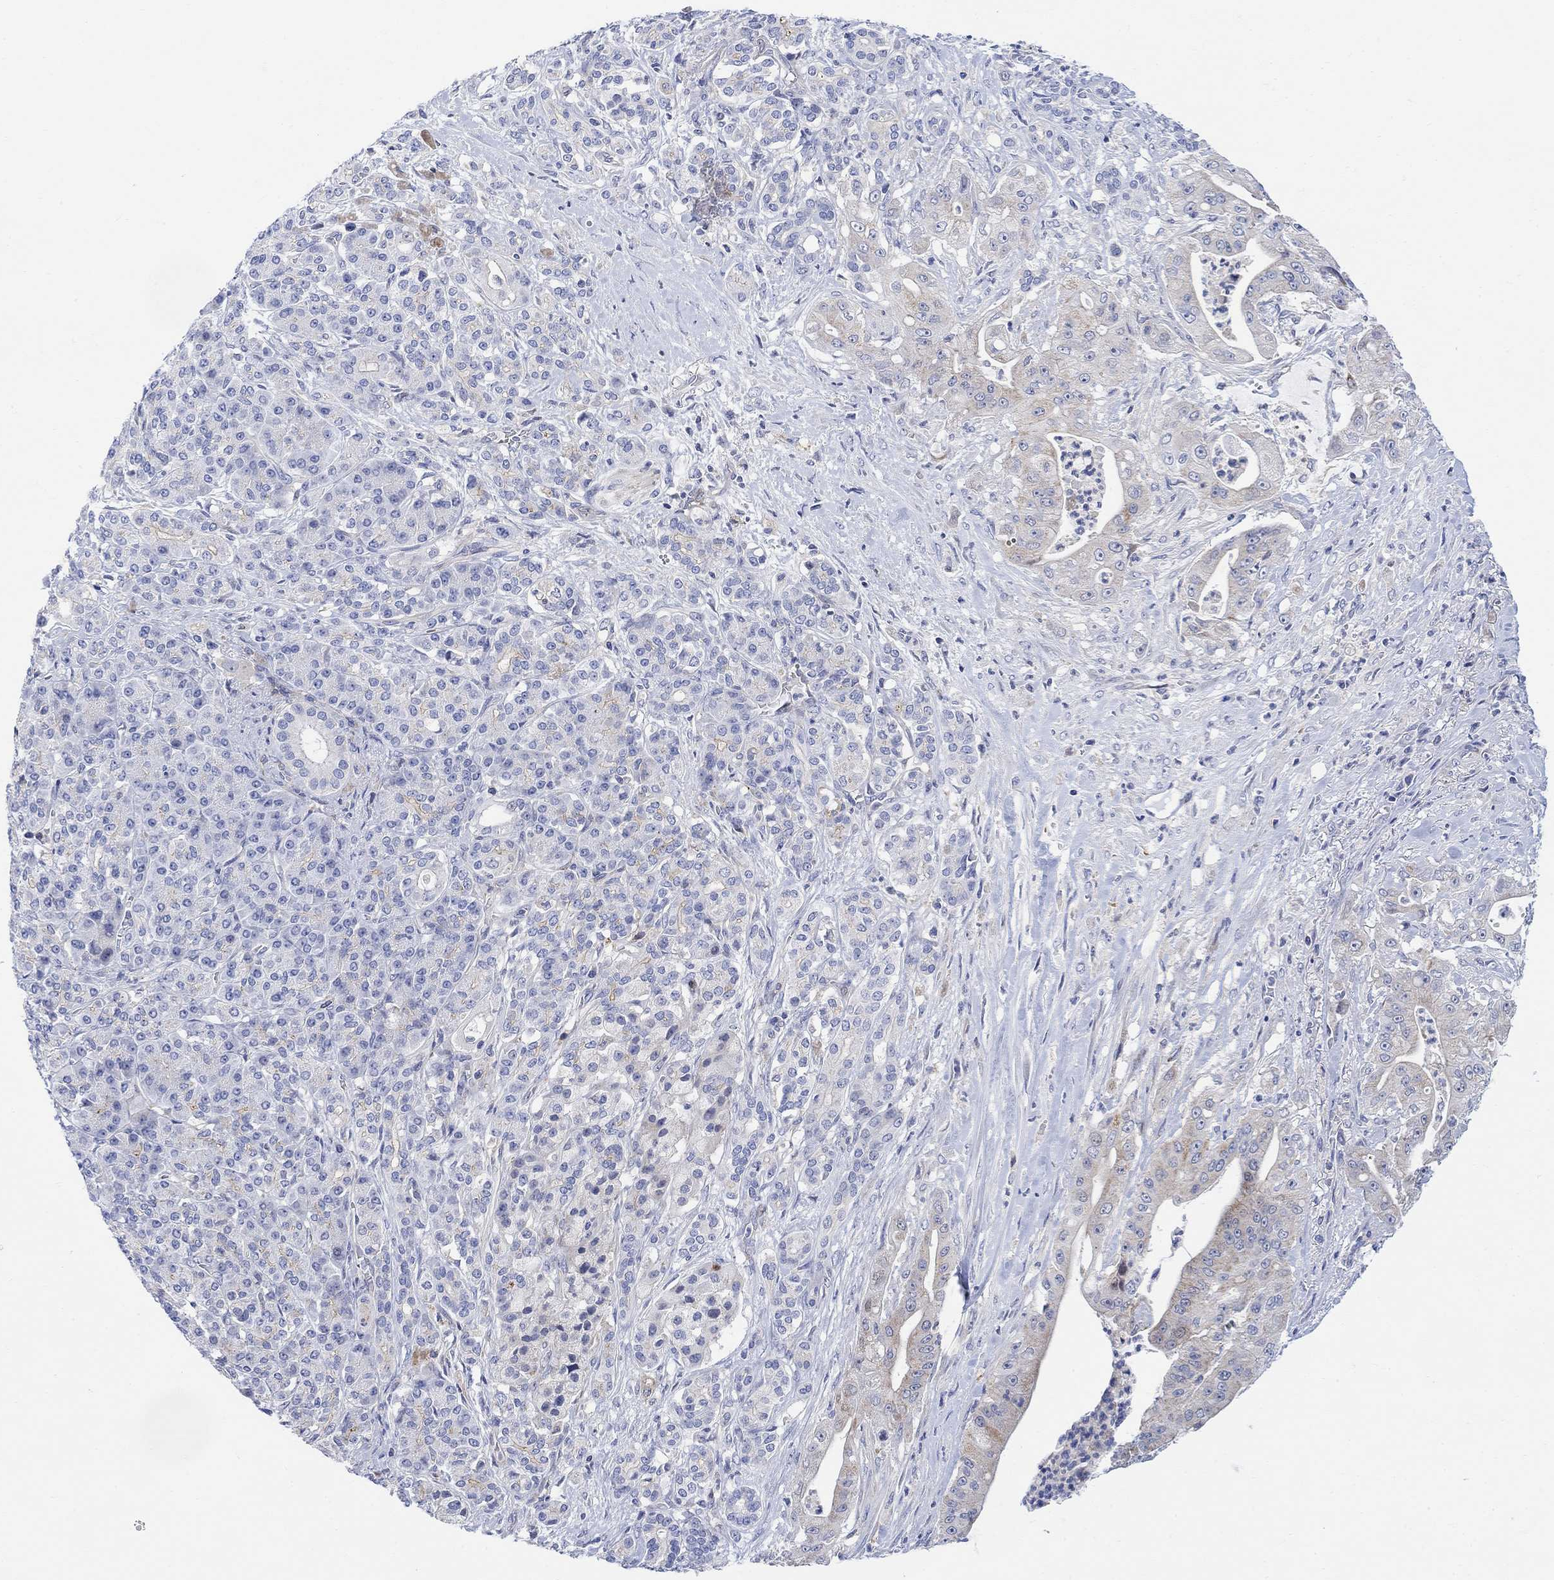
{"staining": {"intensity": "weak", "quantity": "<25%", "location": "cytoplasmic/membranous"}, "tissue": "pancreatic cancer", "cell_type": "Tumor cells", "image_type": "cancer", "snomed": [{"axis": "morphology", "description": "Normal tissue, NOS"}, {"axis": "morphology", "description": "Inflammation, NOS"}, {"axis": "morphology", "description": "Adenocarcinoma, NOS"}, {"axis": "topography", "description": "Pancreas"}], "caption": "An image of pancreatic cancer stained for a protein displays no brown staining in tumor cells.", "gene": "ARSK", "patient": {"sex": "male", "age": 57}}